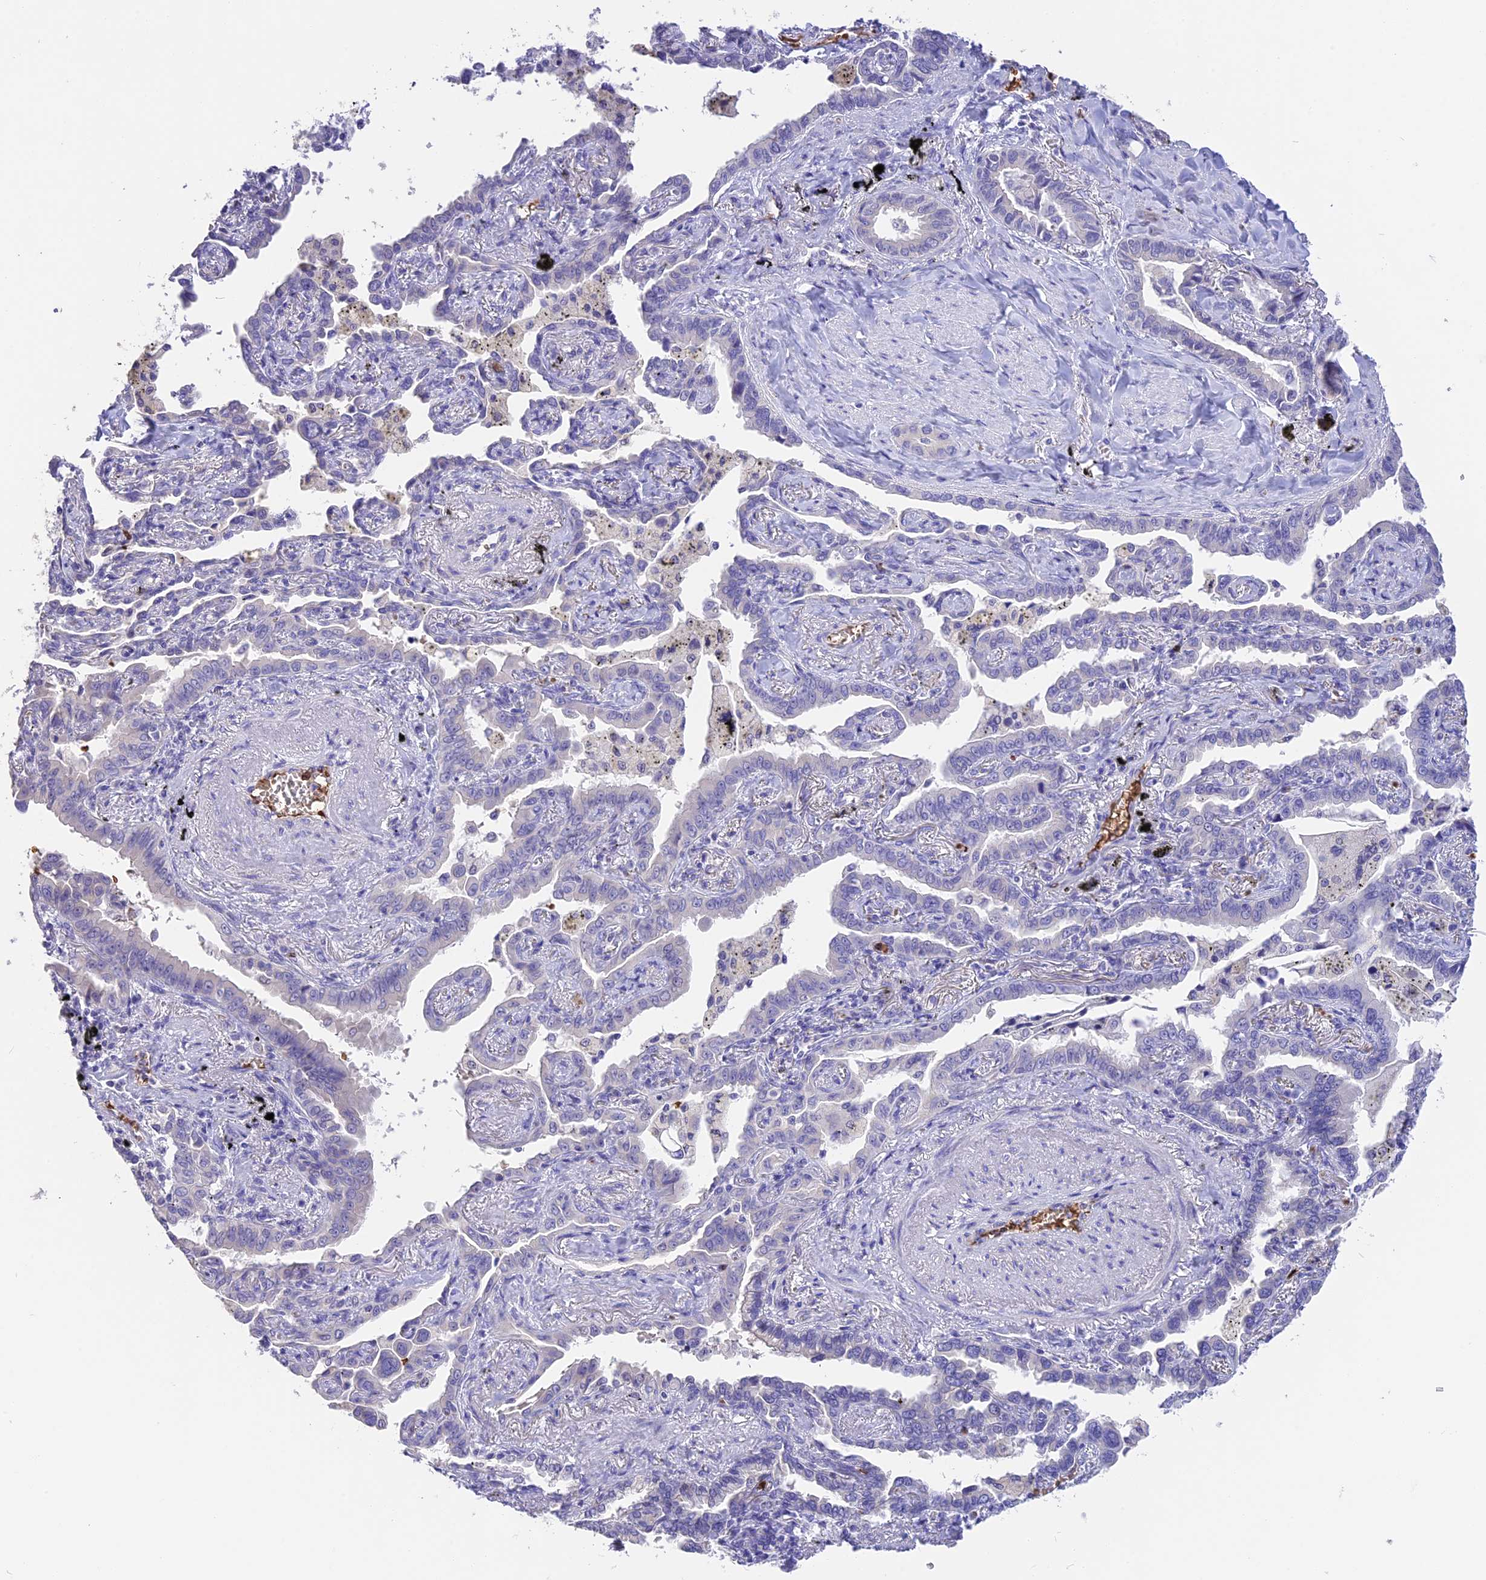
{"staining": {"intensity": "negative", "quantity": "none", "location": "none"}, "tissue": "lung cancer", "cell_type": "Tumor cells", "image_type": "cancer", "snomed": [{"axis": "morphology", "description": "Adenocarcinoma, NOS"}, {"axis": "topography", "description": "Lung"}], "caption": "High power microscopy micrograph of an IHC image of adenocarcinoma (lung), revealing no significant expression in tumor cells.", "gene": "TNNC2", "patient": {"sex": "male", "age": 67}}